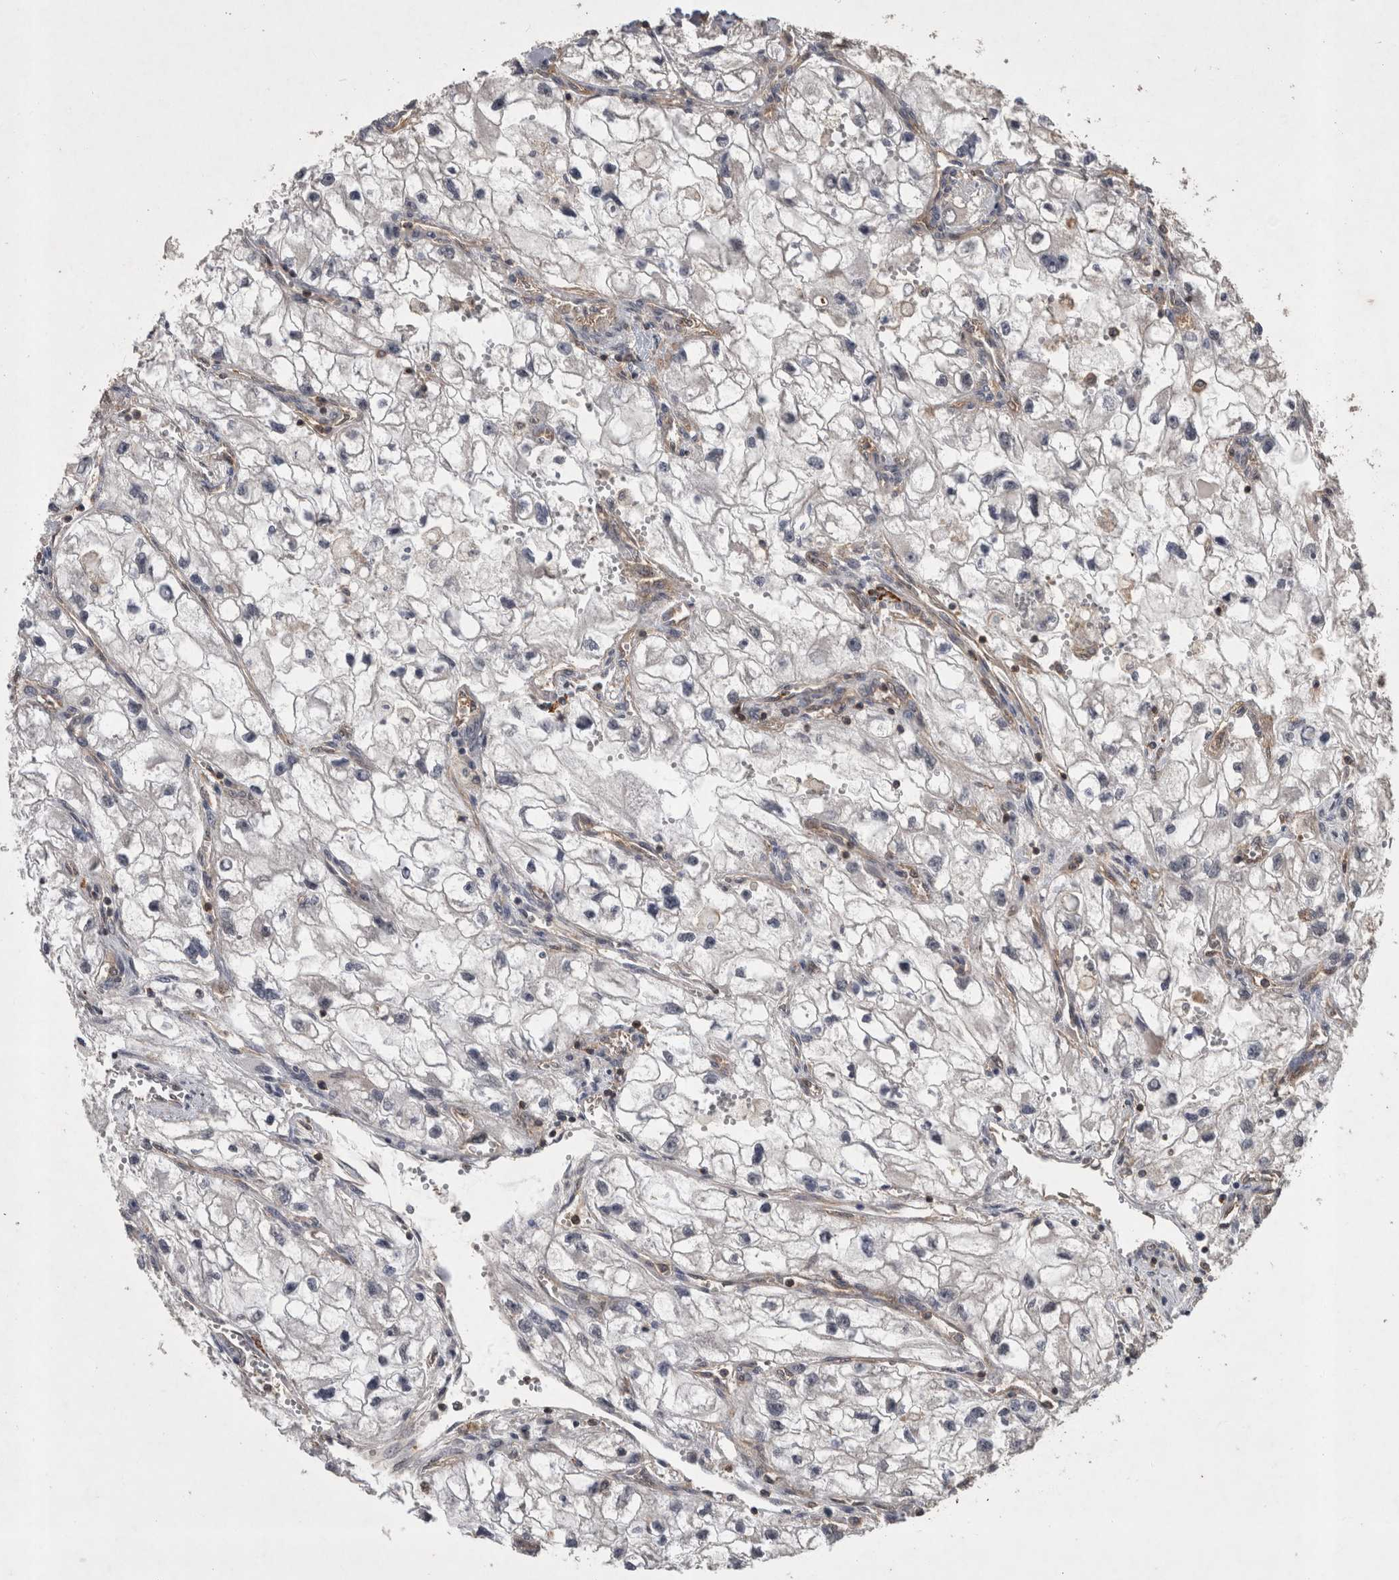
{"staining": {"intensity": "negative", "quantity": "none", "location": "none"}, "tissue": "renal cancer", "cell_type": "Tumor cells", "image_type": "cancer", "snomed": [{"axis": "morphology", "description": "Adenocarcinoma, NOS"}, {"axis": "topography", "description": "Kidney"}], "caption": "Immunohistochemistry (IHC) image of human renal adenocarcinoma stained for a protein (brown), which demonstrates no staining in tumor cells.", "gene": "SPATA48", "patient": {"sex": "female", "age": 70}}